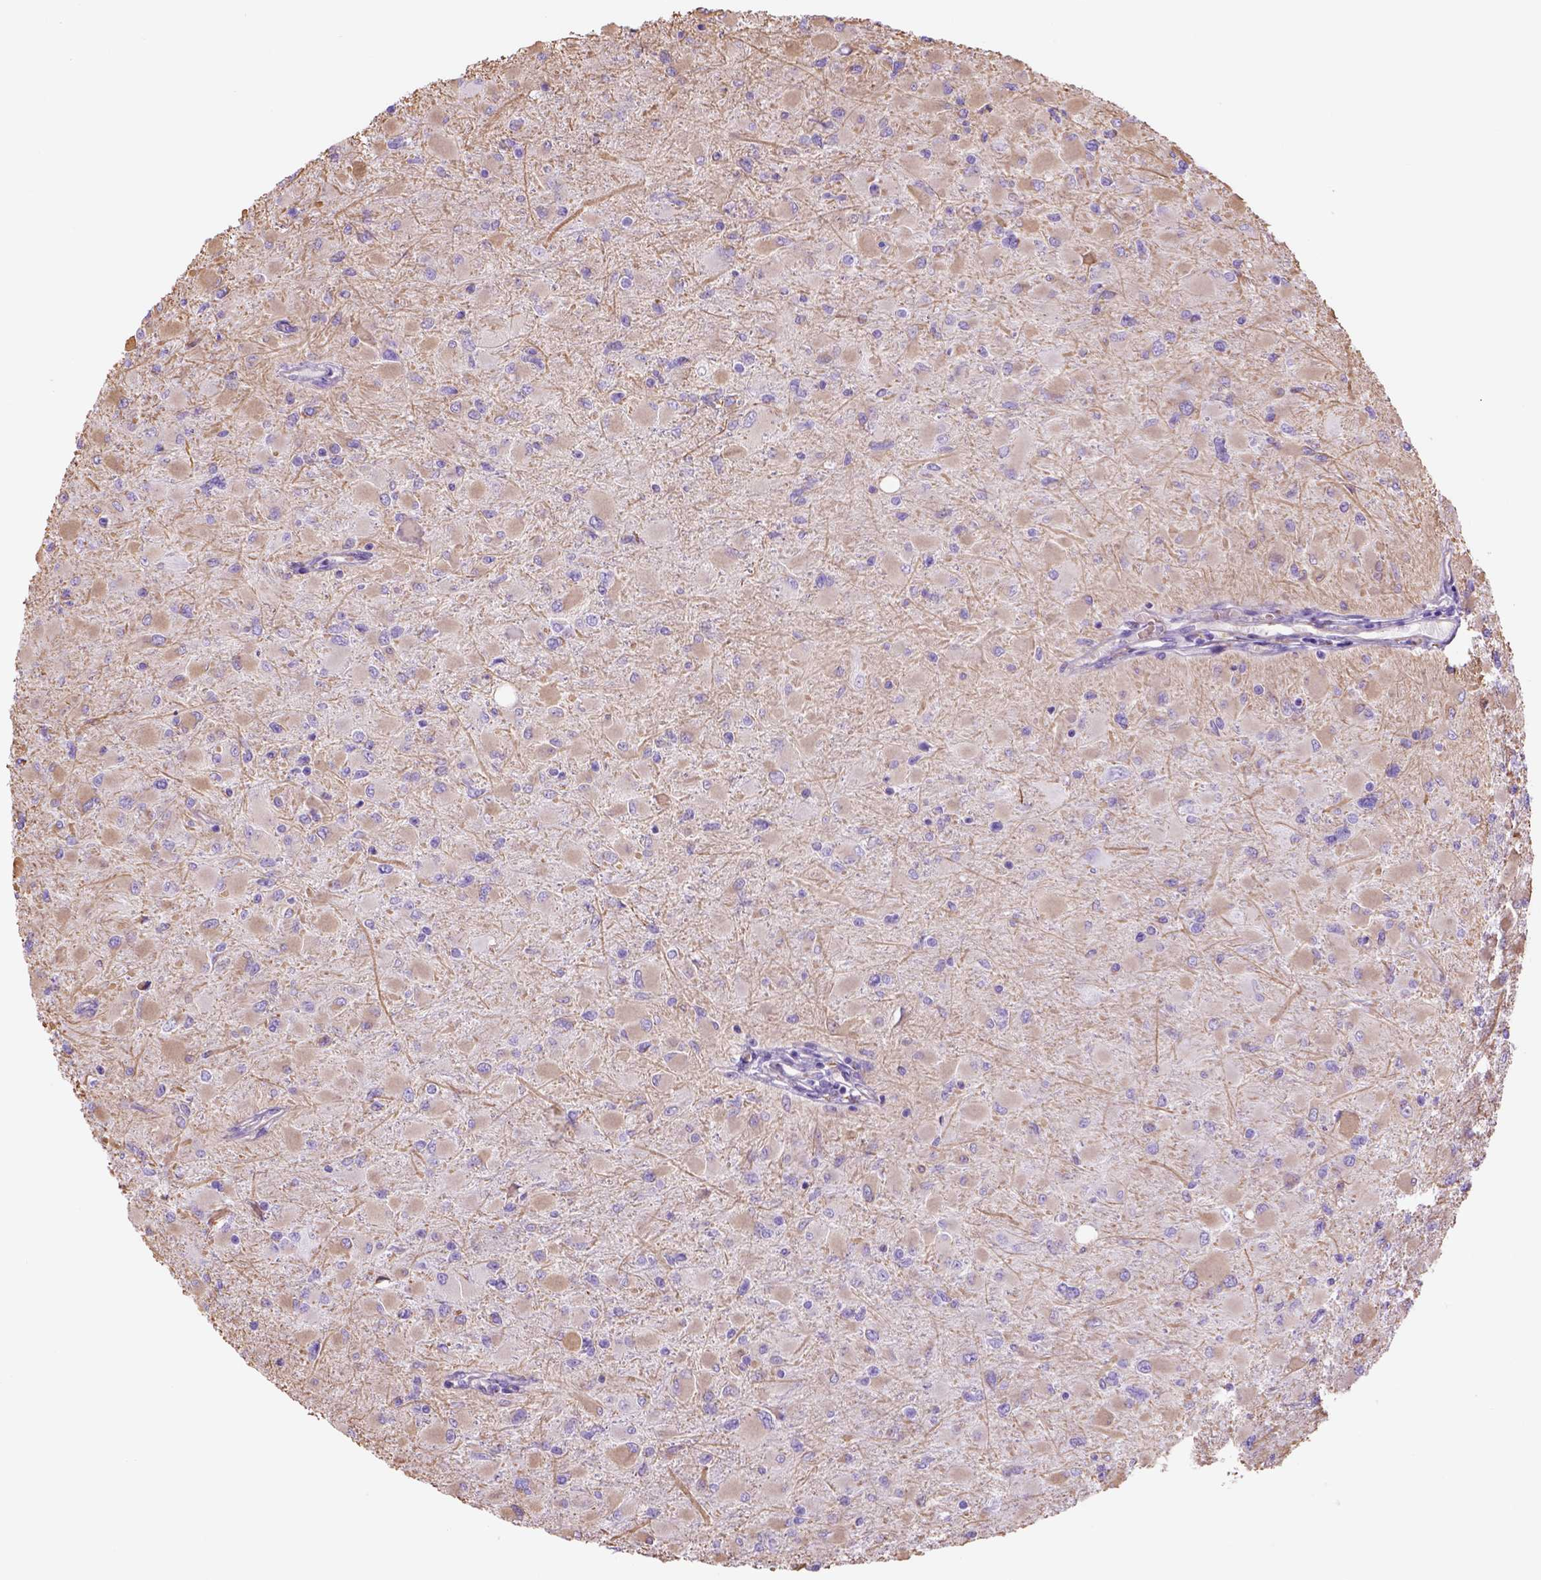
{"staining": {"intensity": "weak", "quantity": ">75%", "location": "cytoplasmic/membranous"}, "tissue": "glioma", "cell_type": "Tumor cells", "image_type": "cancer", "snomed": [{"axis": "morphology", "description": "Glioma, malignant, High grade"}, {"axis": "topography", "description": "Cerebral cortex"}], "caption": "Weak cytoplasmic/membranous positivity is identified in approximately >75% of tumor cells in glioma.", "gene": "ZZZ3", "patient": {"sex": "female", "age": 36}}